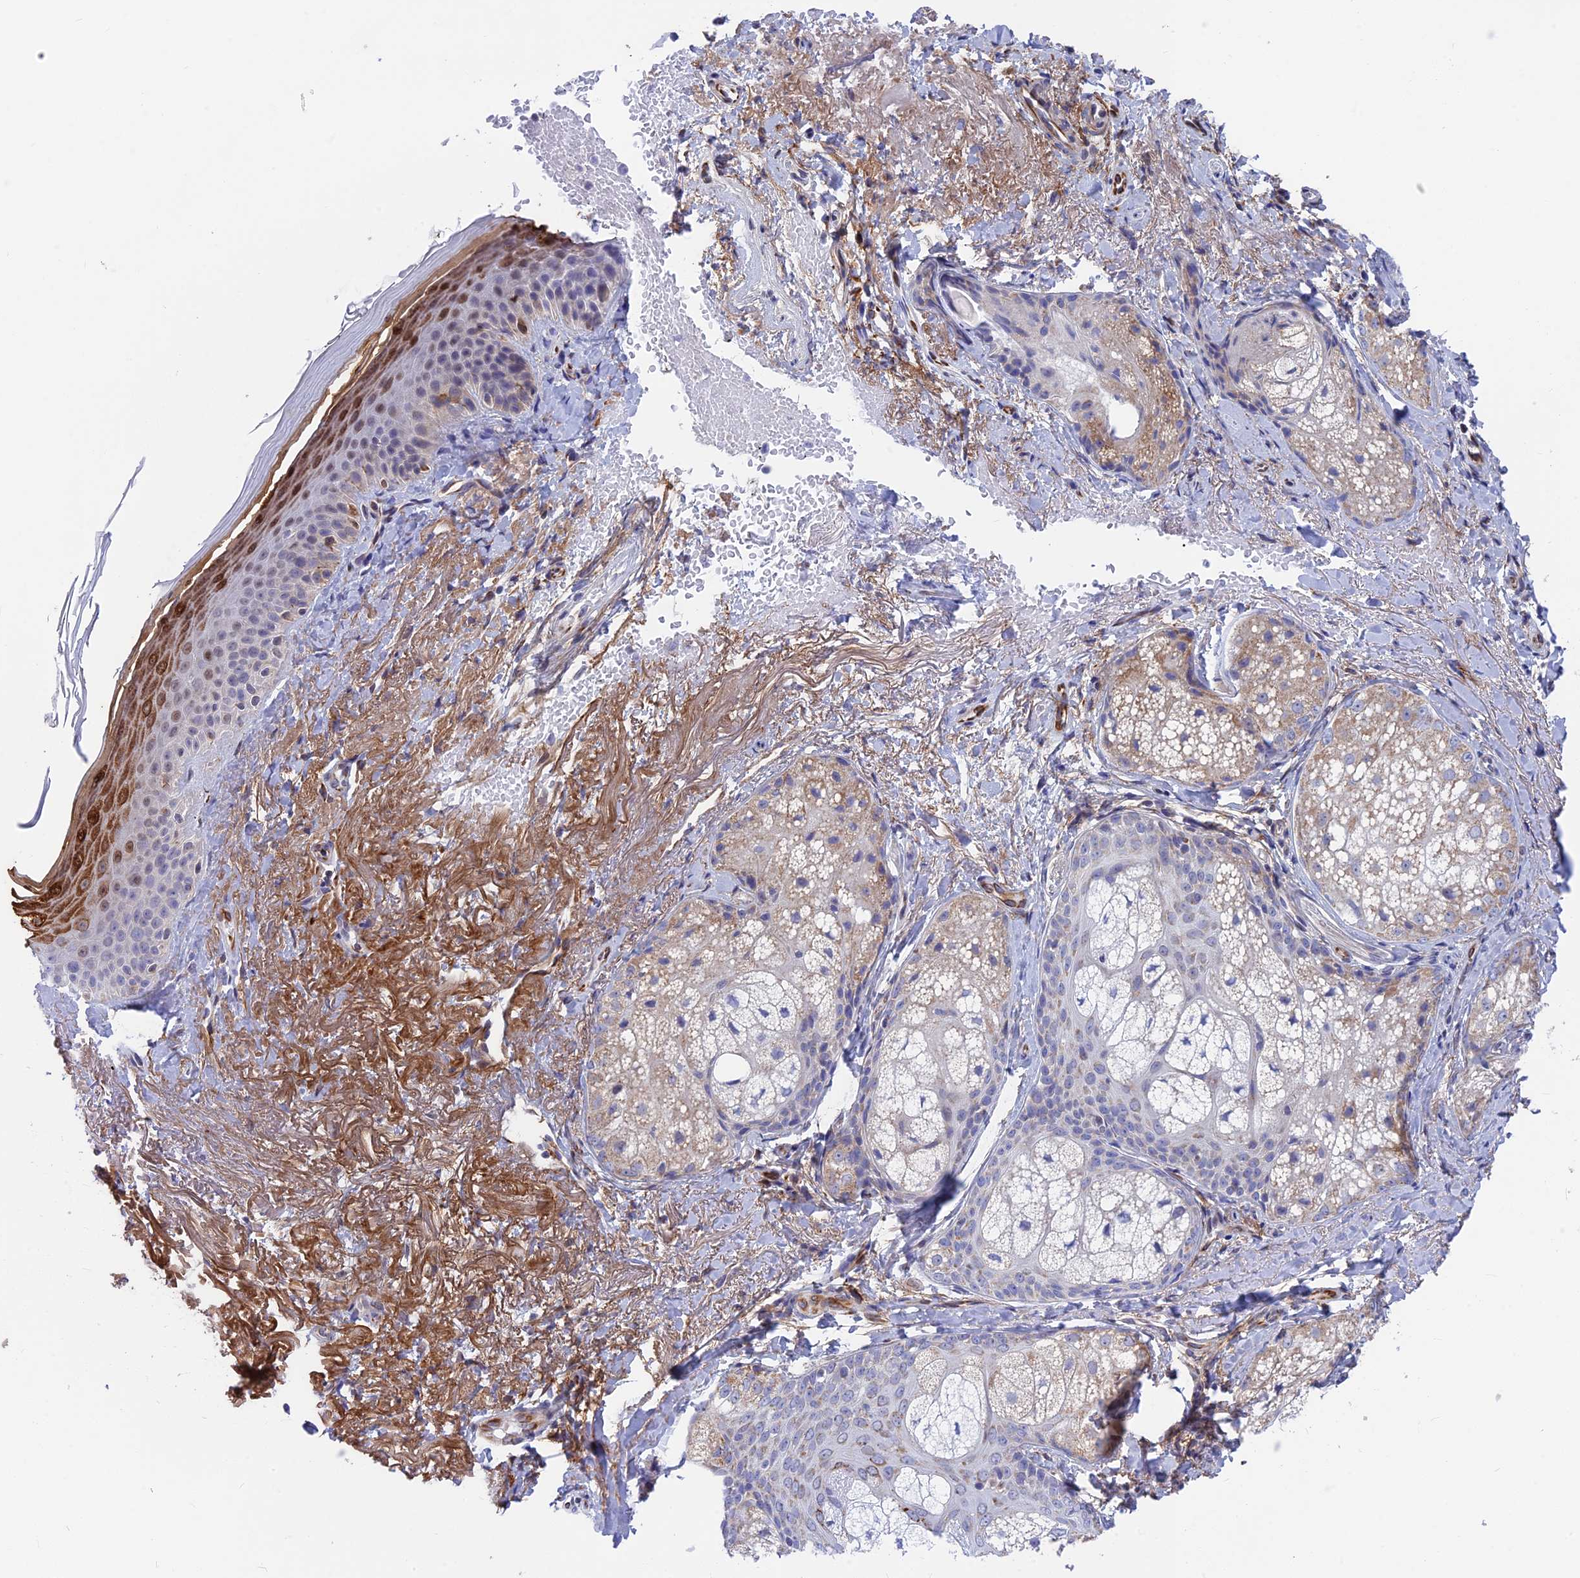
{"staining": {"intensity": "negative", "quantity": "none", "location": "none"}, "tissue": "skin", "cell_type": "Fibroblasts", "image_type": "normal", "snomed": [{"axis": "morphology", "description": "Normal tissue, NOS"}, {"axis": "topography", "description": "Skin"}], "caption": "Histopathology image shows no protein expression in fibroblasts of benign skin.", "gene": "PLAC9", "patient": {"sex": "male", "age": 57}}